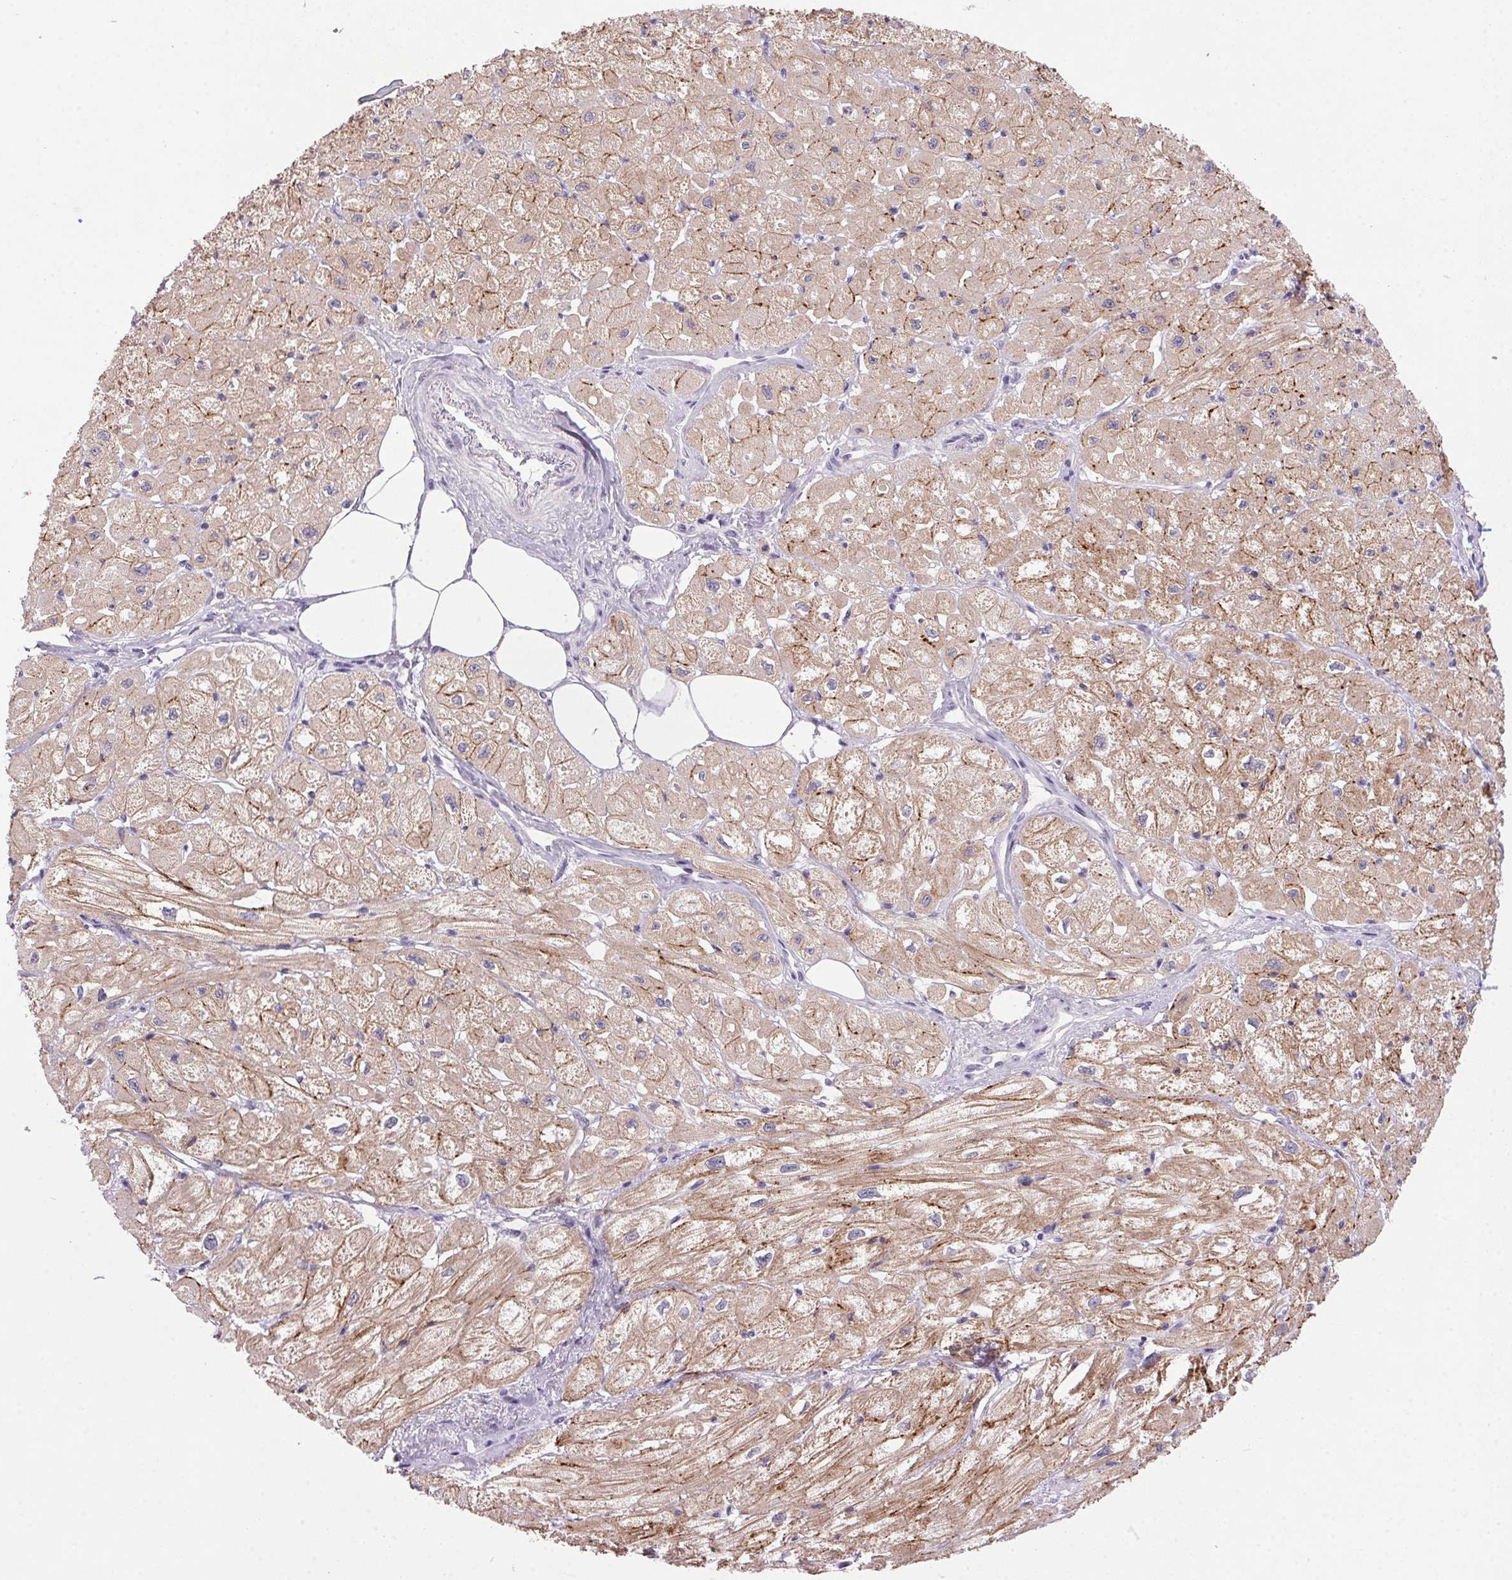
{"staining": {"intensity": "moderate", "quantity": ">75%", "location": "cytoplasmic/membranous"}, "tissue": "heart muscle", "cell_type": "Cardiomyocytes", "image_type": "normal", "snomed": [{"axis": "morphology", "description": "Normal tissue, NOS"}, {"axis": "topography", "description": "Heart"}], "caption": "This is an image of IHC staining of unremarkable heart muscle, which shows moderate expression in the cytoplasmic/membranous of cardiomyocytes.", "gene": "TRDN", "patient": {"sex": "female", "age": 62}}